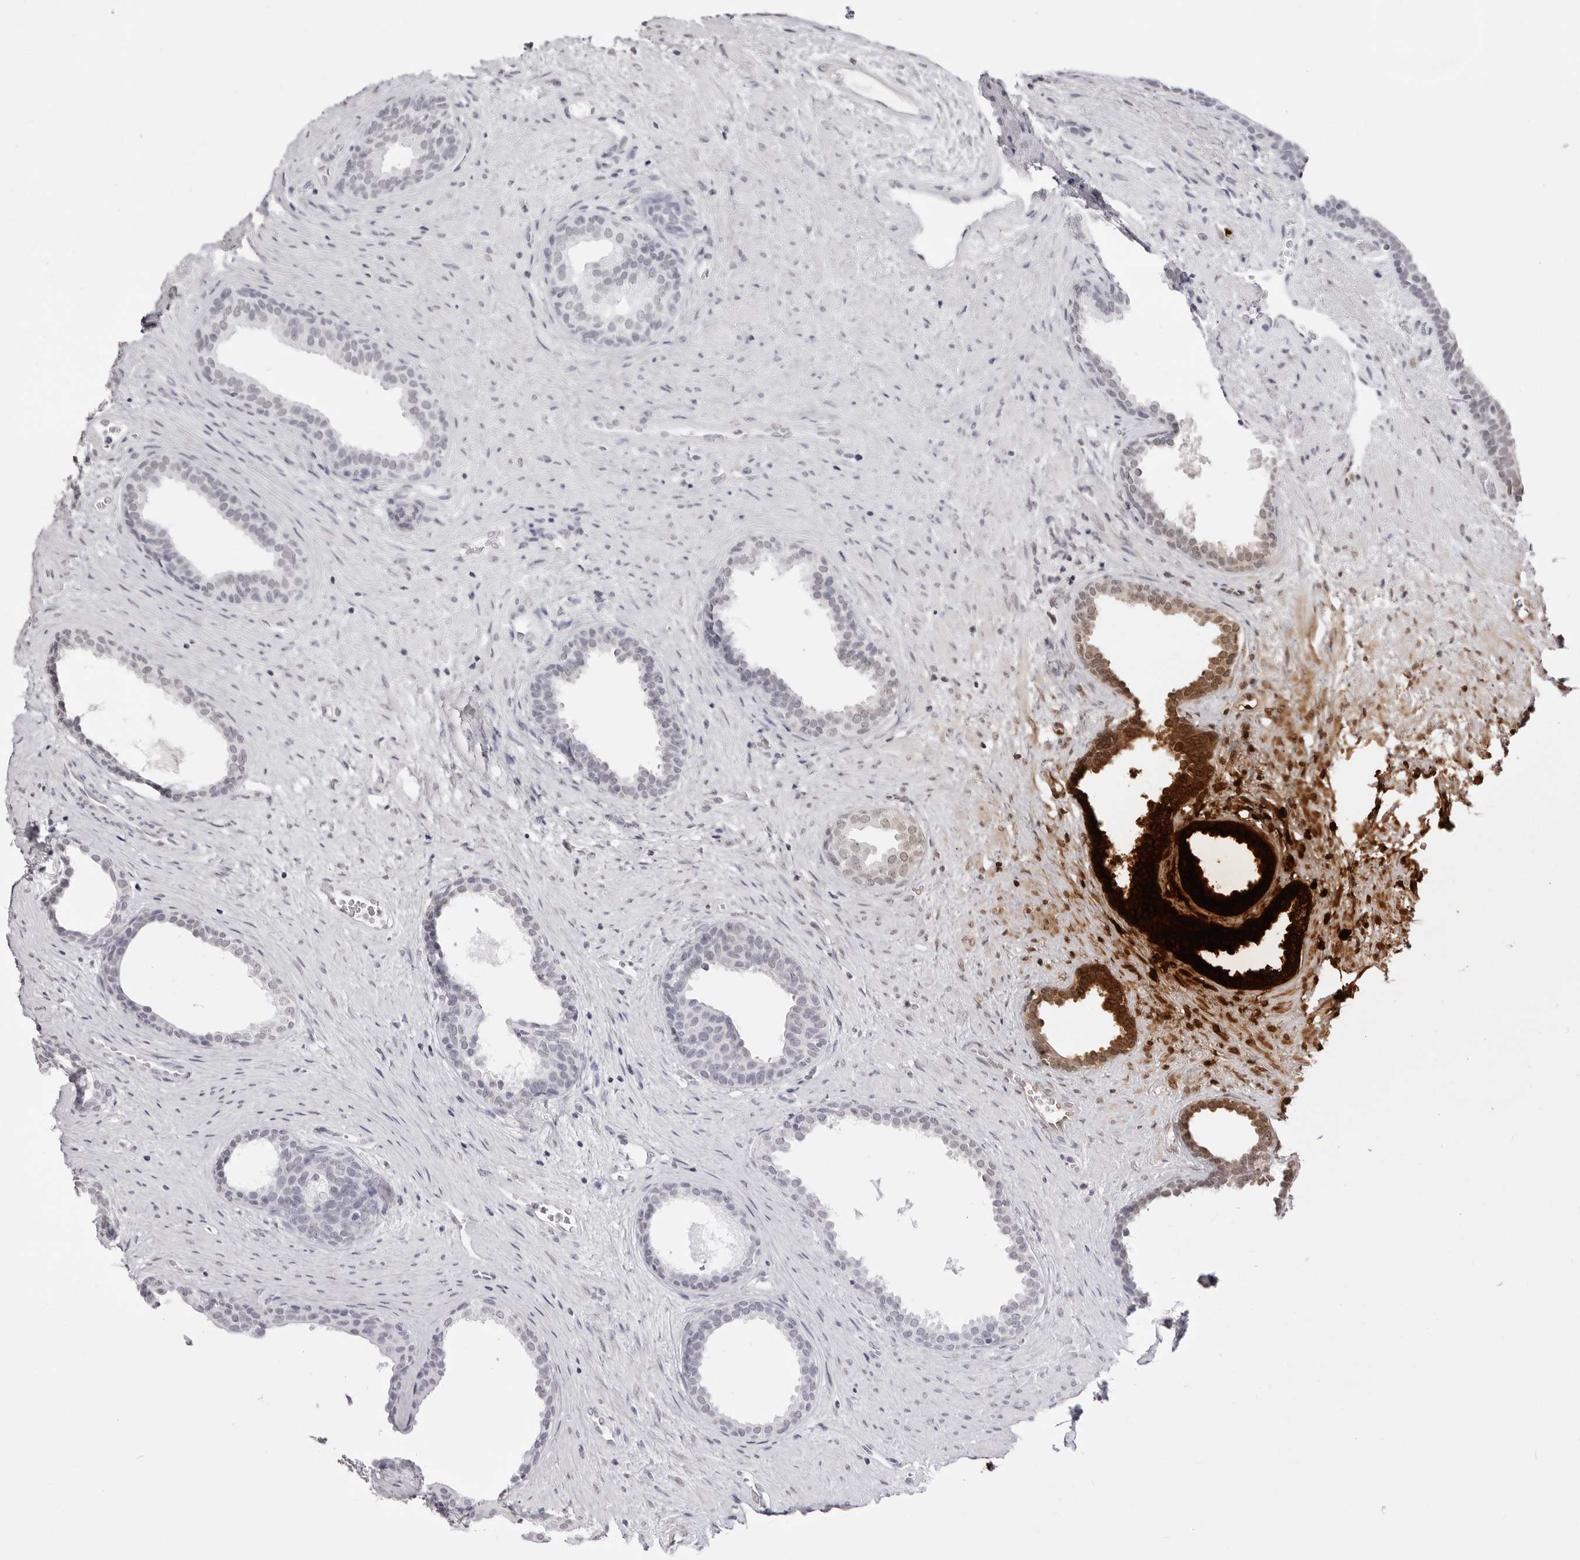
{"staining": {"intensity": "strong", "quantity": "<25%", "location": "cytoplasmic/membranous"}, "tissue": "prostate", "cell_type": "Glandular cells", "image_type": "normal", "snomed": [{"axis": "morphology", "description": "Normal tissue, NOS"}, {"axis": "topography", "description": "Prostate"}], "caption": "Brown immunohistochemical staining in benign human prostate exhibits strong cytoplasmic/membranous expression in about <25% of glandular cells. Immunohistochemistry (ihc) stains the protein in brown and the nuclei are stained blue.", "gene": "CST5", "patient": {"sex": "male", "age": 76}}